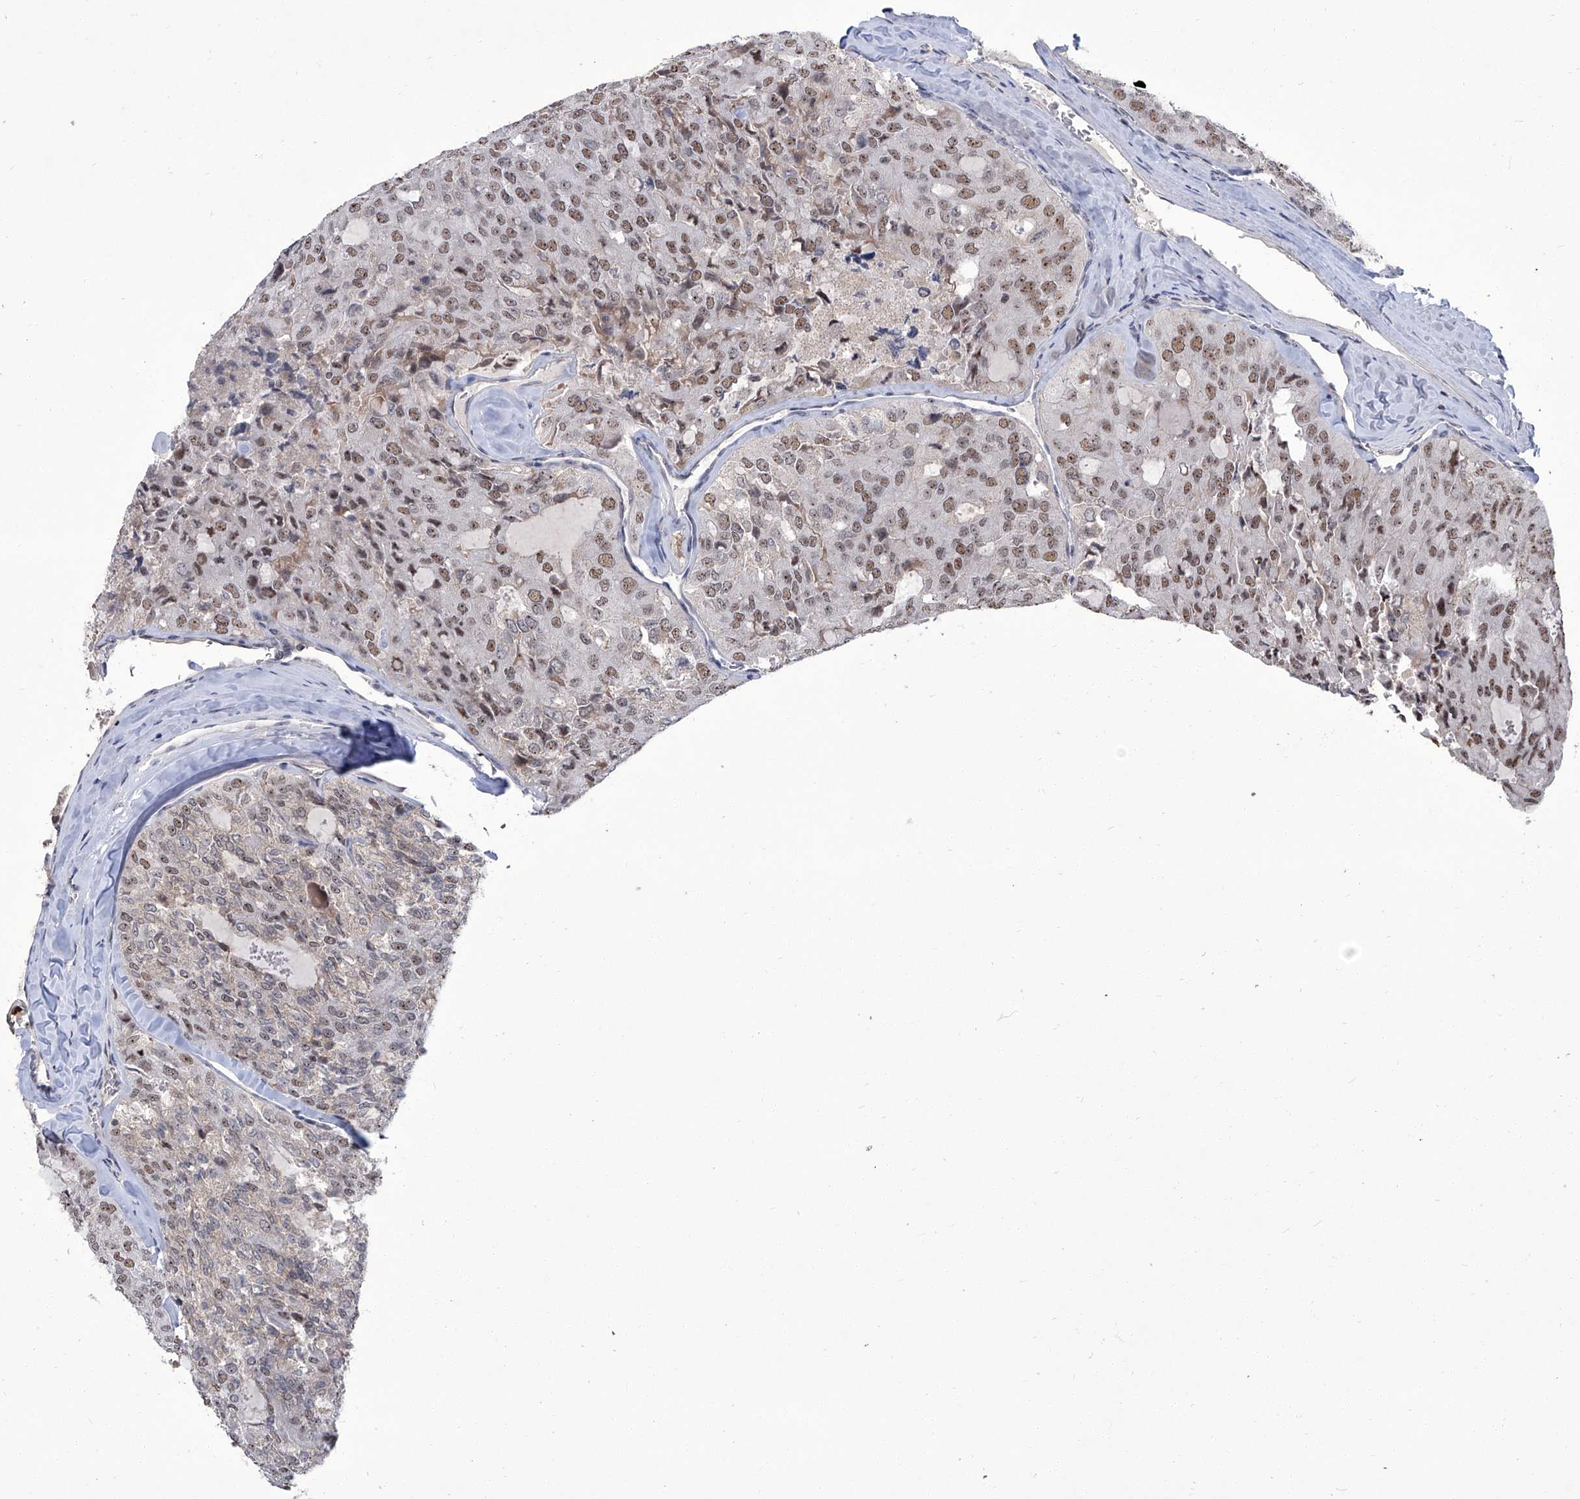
{"staining": {"intensity": "moderate", "quantity": ">75%", "location": "nuclear"}, "tissue": "thyroid cancer", "cell_type": "Tumor cells", "image_type": "cancer", "snomed": [{"axis": "morphology", "description": "Follicular adenoma carcinoma, NOS"}, {"axis": "topography", "description": "Thyroid gland"}], "caption": "Protein staining of thyroid cancer tissue shows moderate nuclear staining in about >75% of tumor cells. (DAB IHC with brightfield microscopy, high magnification).", "gene": "CMTR1", "patient": {"sex": "male", "age": 75}}